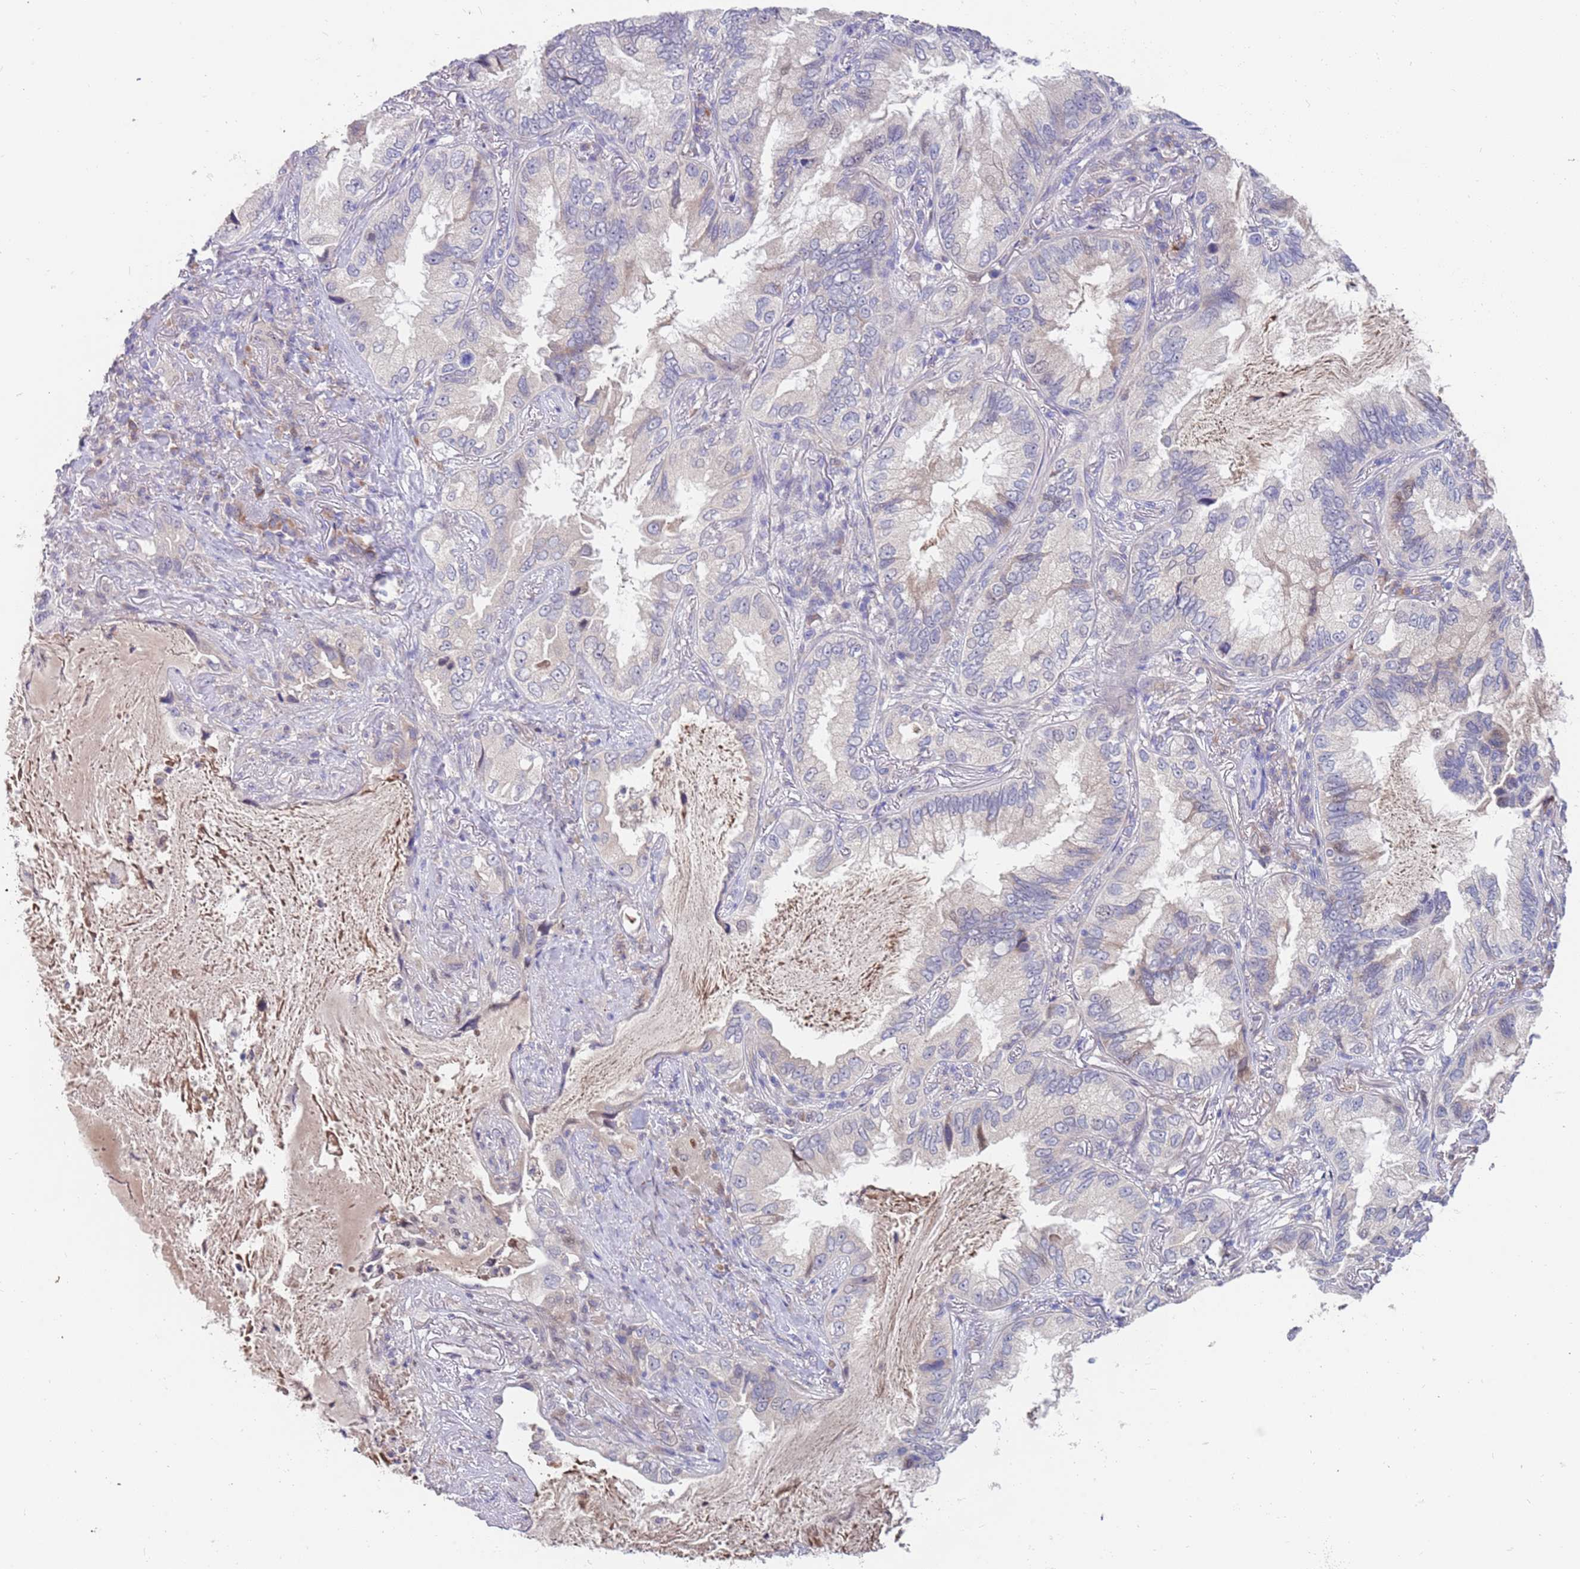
{"staining": {"intensity": "negative", "quantity": "none", "location": "none"}, "tissue": "lung cancer", "cell_type": "Tumor cells", "image_type": "cancer", "snomed": [{"axis": "morphology", "description": "Adenocarcinoma, NOS"}, {"axis": "topography", "description": "Lung"}], "caption": "This photomicrograph is of adenocarcinoma (lung) stained with immunohistochemistry to label a protein in brown with the nuclei are counter-stained blue. There is no positivity in tumor cells.", "gene": "ZNF746", "patient": {"sex": "female", "age": 69}}